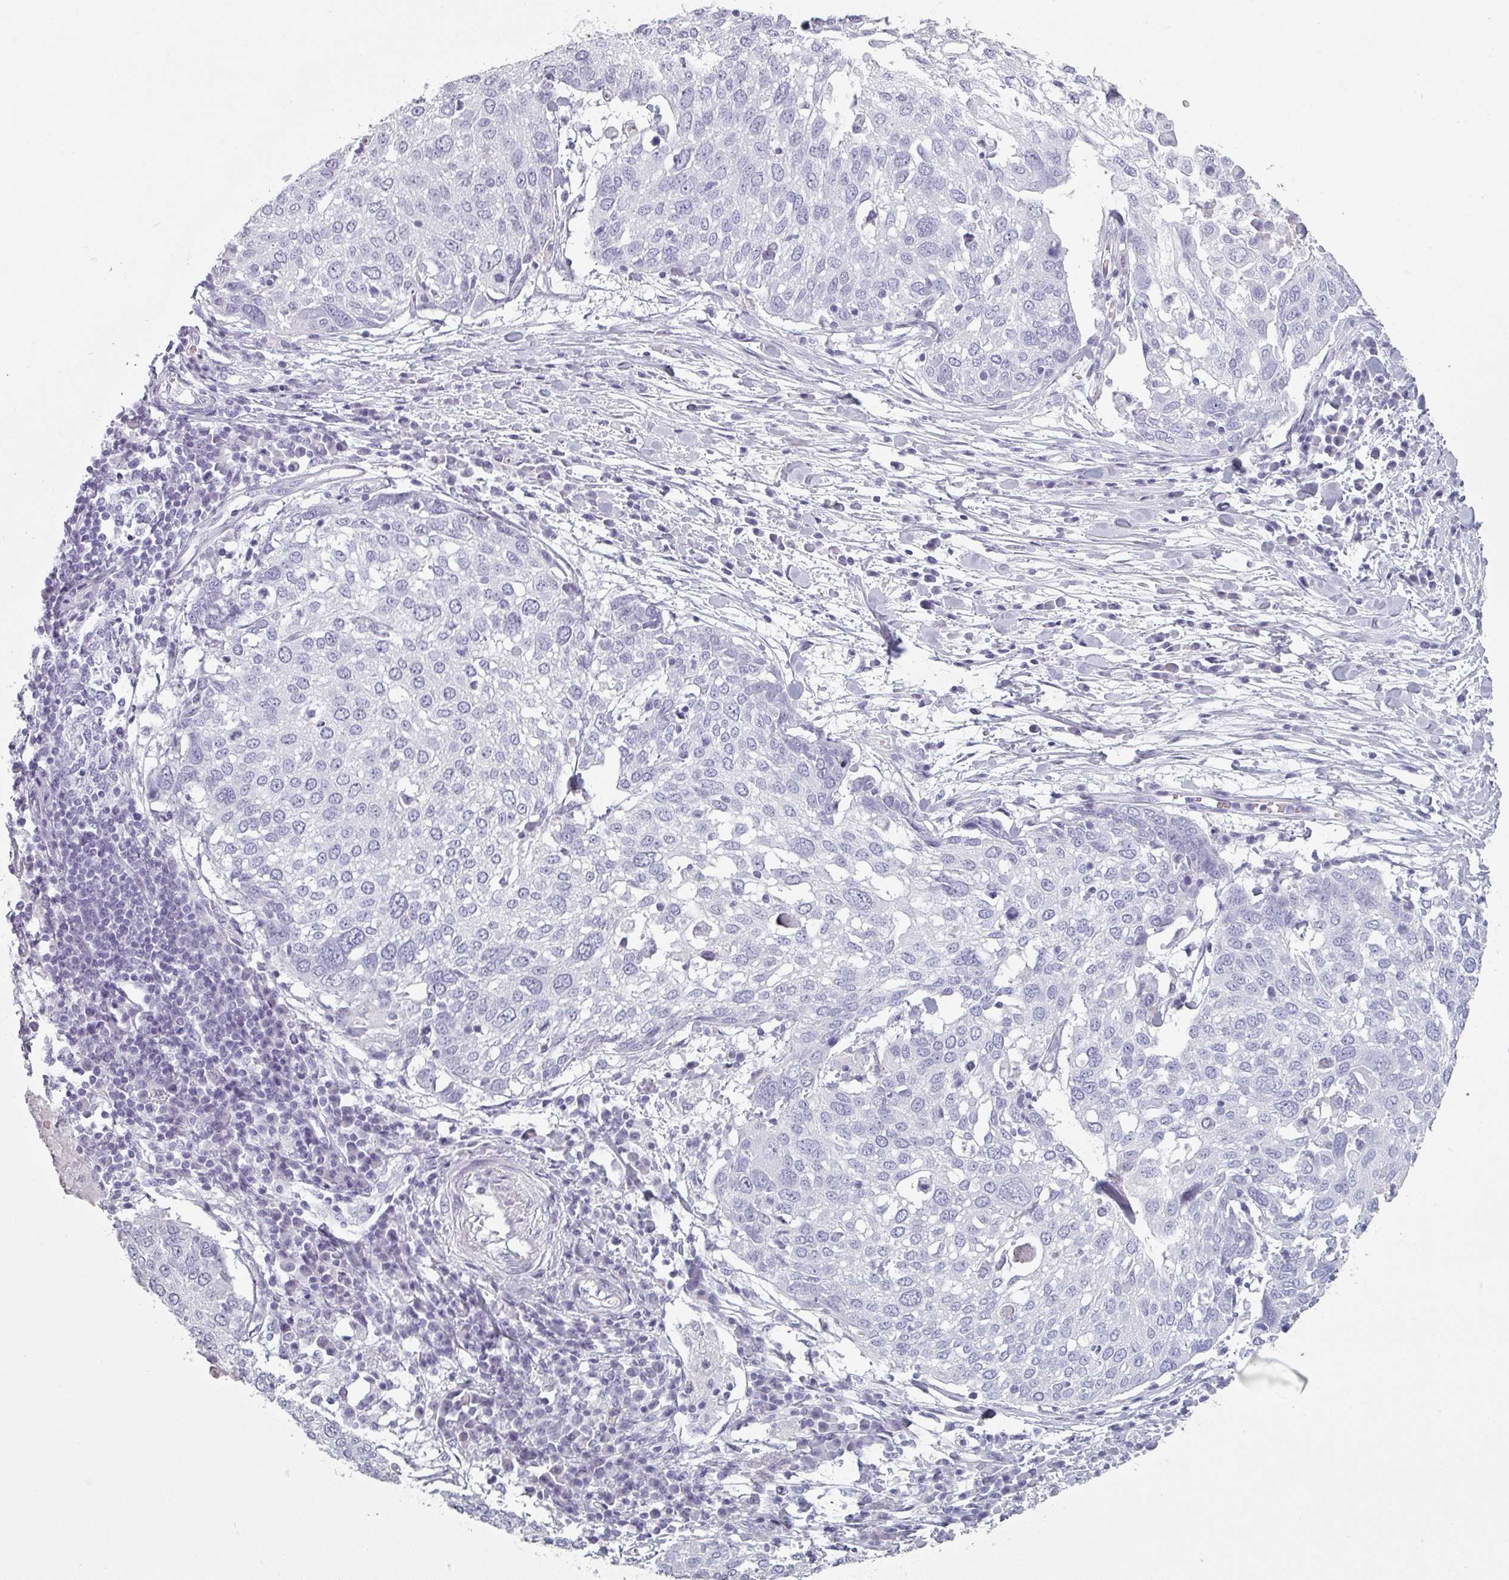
{"staining": {"intensity": "negative", "quantity": "none", "location": "none"}, "tissue": "lung cancer", "cell_type": "Tumor cells", "image_type": "cancer", "snomed": [{"axis": "morphology", "description": "Squamous cell carcinoma, NOS"}, {"axis": "topography", "description": "Lung"}], "caption": "IHC image of squamous cell carcinoma (lung) stained for a protein (brown), which reveals no positivity in tumor cells.", "gene": "SLC35G2", "patient": {"sex": "male", "age": 65}}